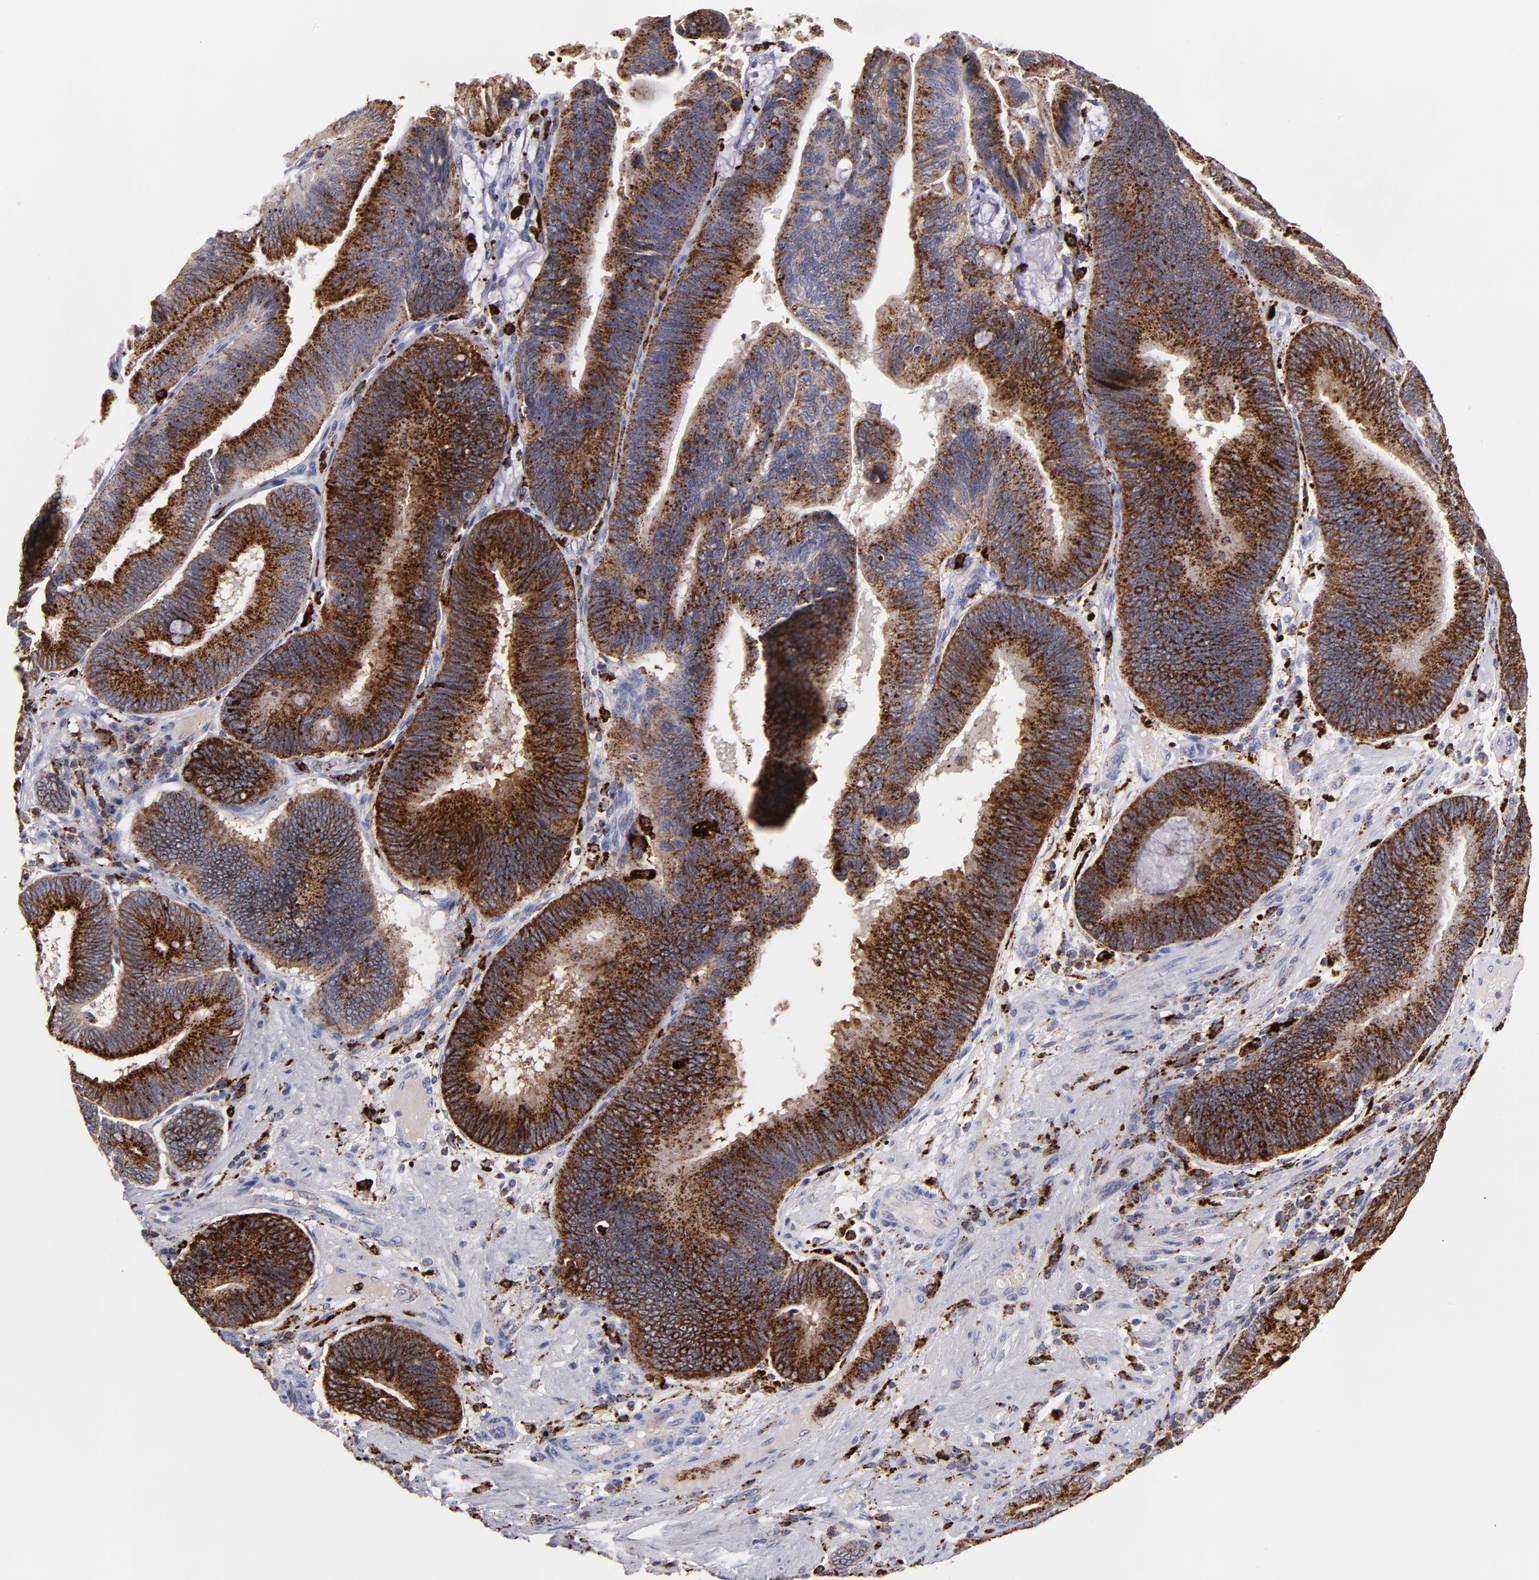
{"staining": {"intensity": "strong", "quantity": ">75%", "location": "cytoplasmic/membranous"}, "tissue": "pancreatic cancer", "cell_type": "Tumor cells", "image_type": "cancer", "snomed": [{"axis": "morphology", "description": "Adenocarcinoma, NOS"}, {"axis": "topography", "description": "Pancreas"}], "caption": "Immunohistochemical staining of pancreatic adenocarcinoma displays high levels of strong cytoplasmic/membranous expression in approximately >75% of tumor cells.", "gene": "CTSS", "patient": {"sex": "male", "age": 82}}